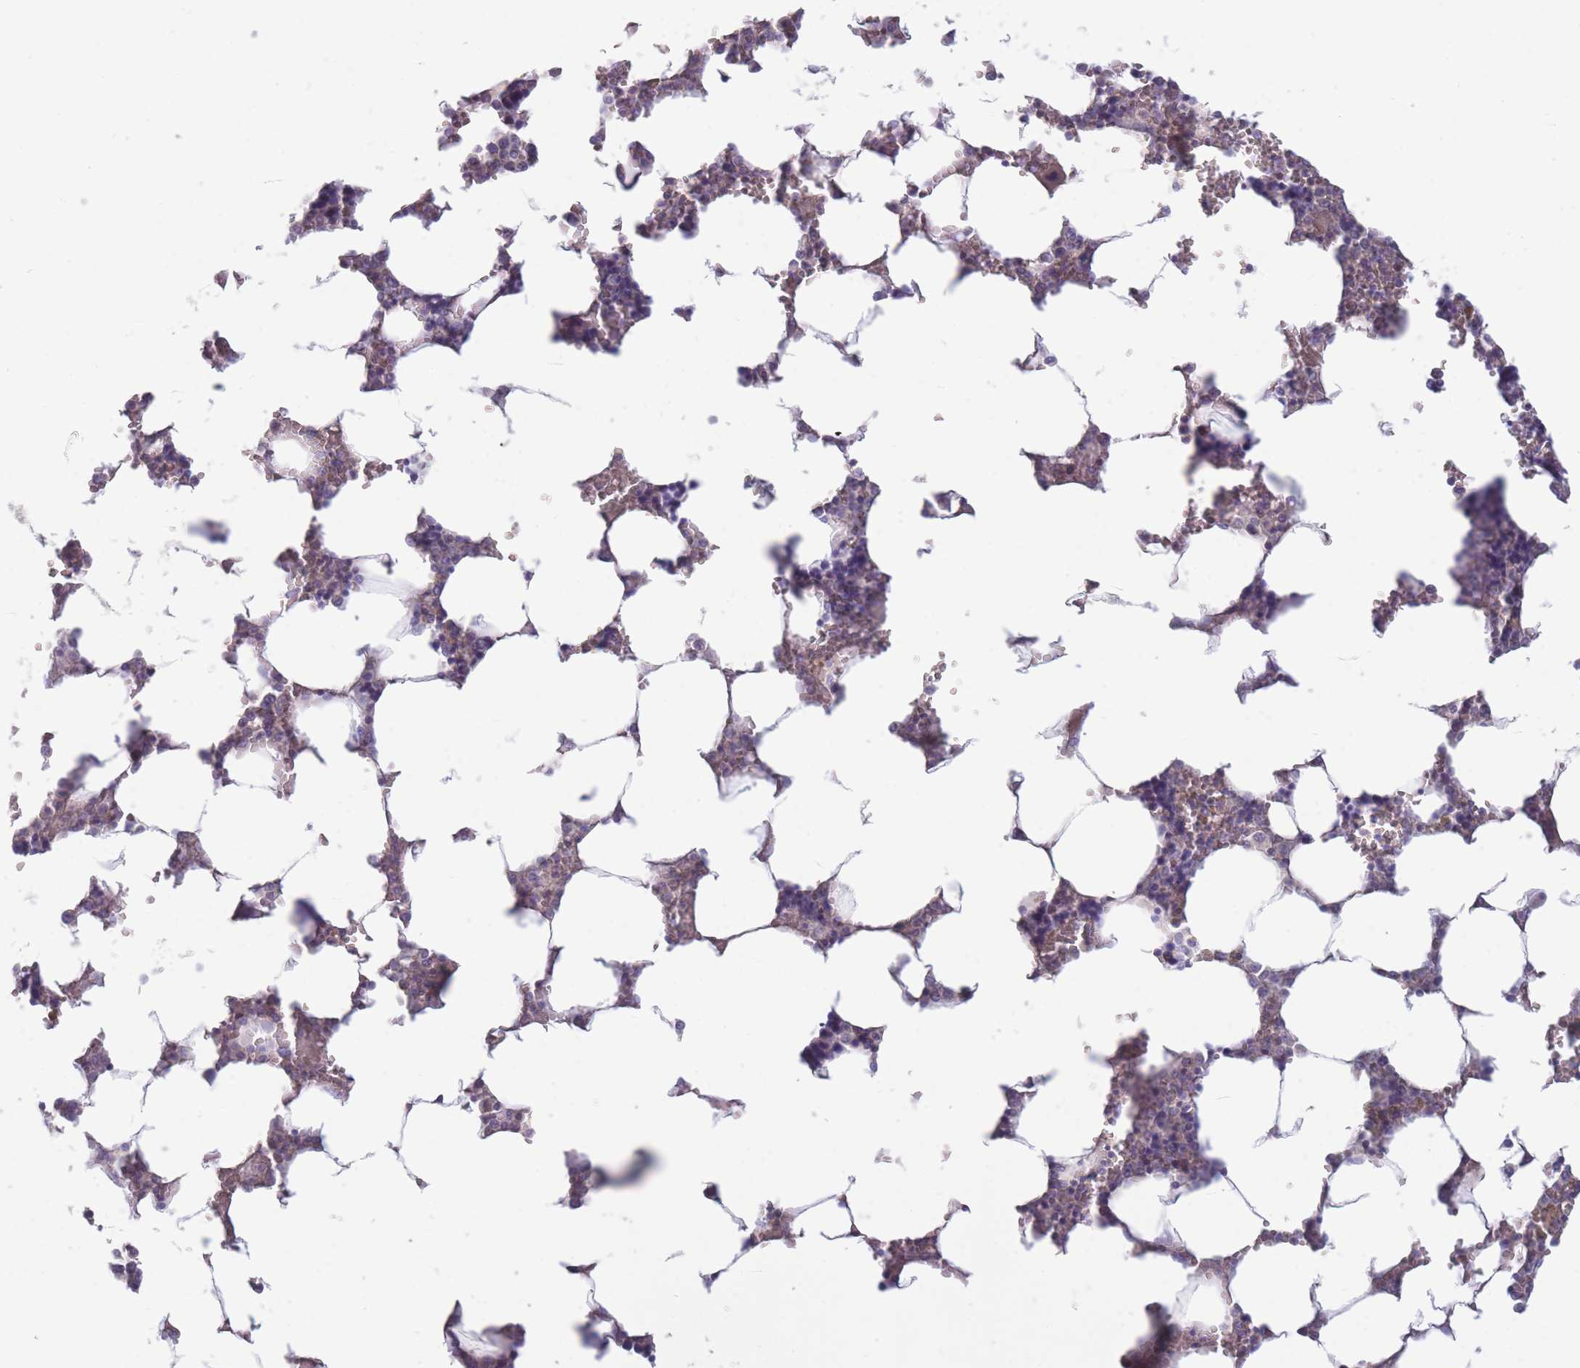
{"staining": {"intensity": "moderate", "quantity": "<25%", "location": "cytoplasmic/membranous"}, "tissue": "bone marrow", "cell_type": "Hematopoietic cells", "image_type": "normal", "snomed": [{"axis": "morphology", "description": "Normal tissue, NOS"}, {"axis": "topography", "description": "Bone marrow"}], "caption": "Hematopoietic cells reveal low levels of moderate cytoplasmic/membranous positivity in approximately <25% of cells in unremarkable human bone marrow. The staining is performed using DAB brown chromogen to label protein expression. The nuclei are counter-stained blue using hematoxylin.", "gene": "PNPLA5", "patient": {"sex": "male", "age": 64}}